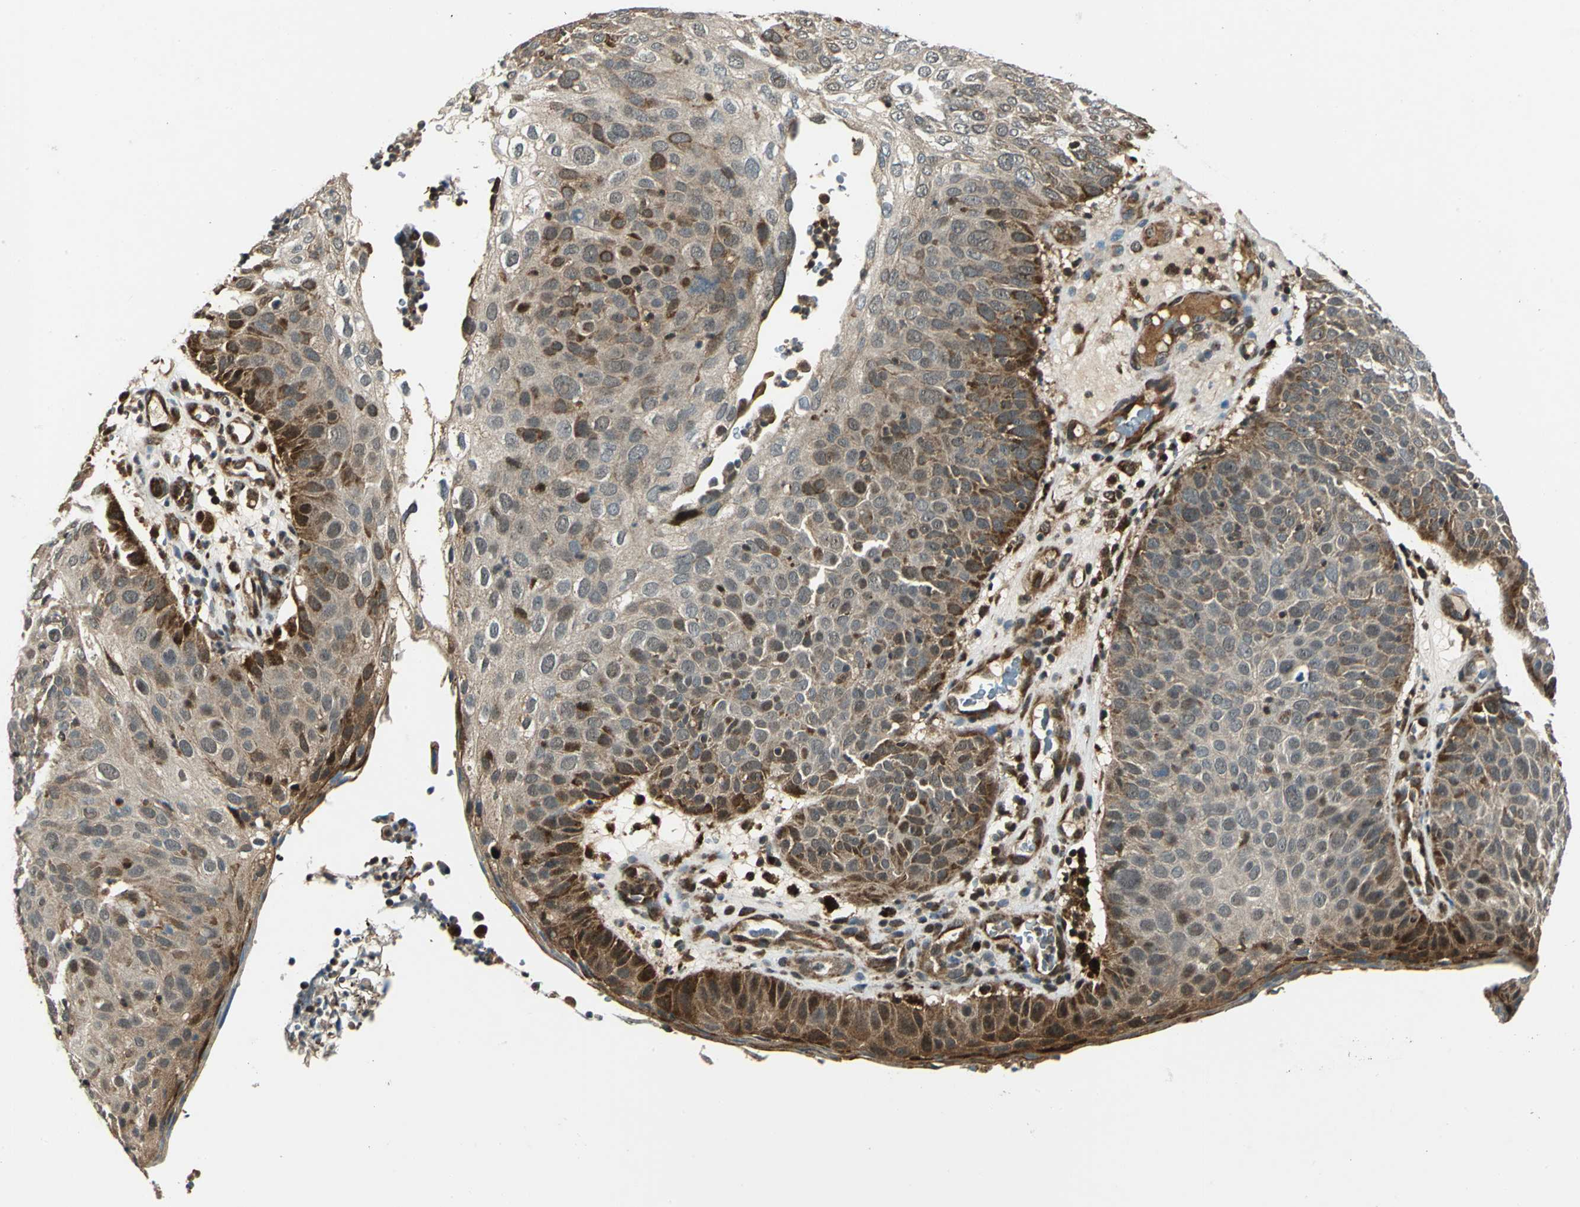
{"staining": {"intensity": "moderate", "quantity": ">75%", "location": "cytoplasmic/membranous,nuclear"}, "tissue": "skin cancer", "cell_type": "Tumor cells", "image_type": "cancer", "snomed": [{"axis": "morphology", "description": "Squamous cell carcinoma, NOS"}, {"axis": "topography", "description": "Skin"}], "caption": "An immunohistochemistry image of tumor tissue is shown. Protein staining in brown highlights moderate cytoplasmic/membranous and nuclear positivity in squamous cell carcinoma (skin) within tumor cells.", "gene": "PPP1R13L", "patient": {"sex": "male", "age": 87}}